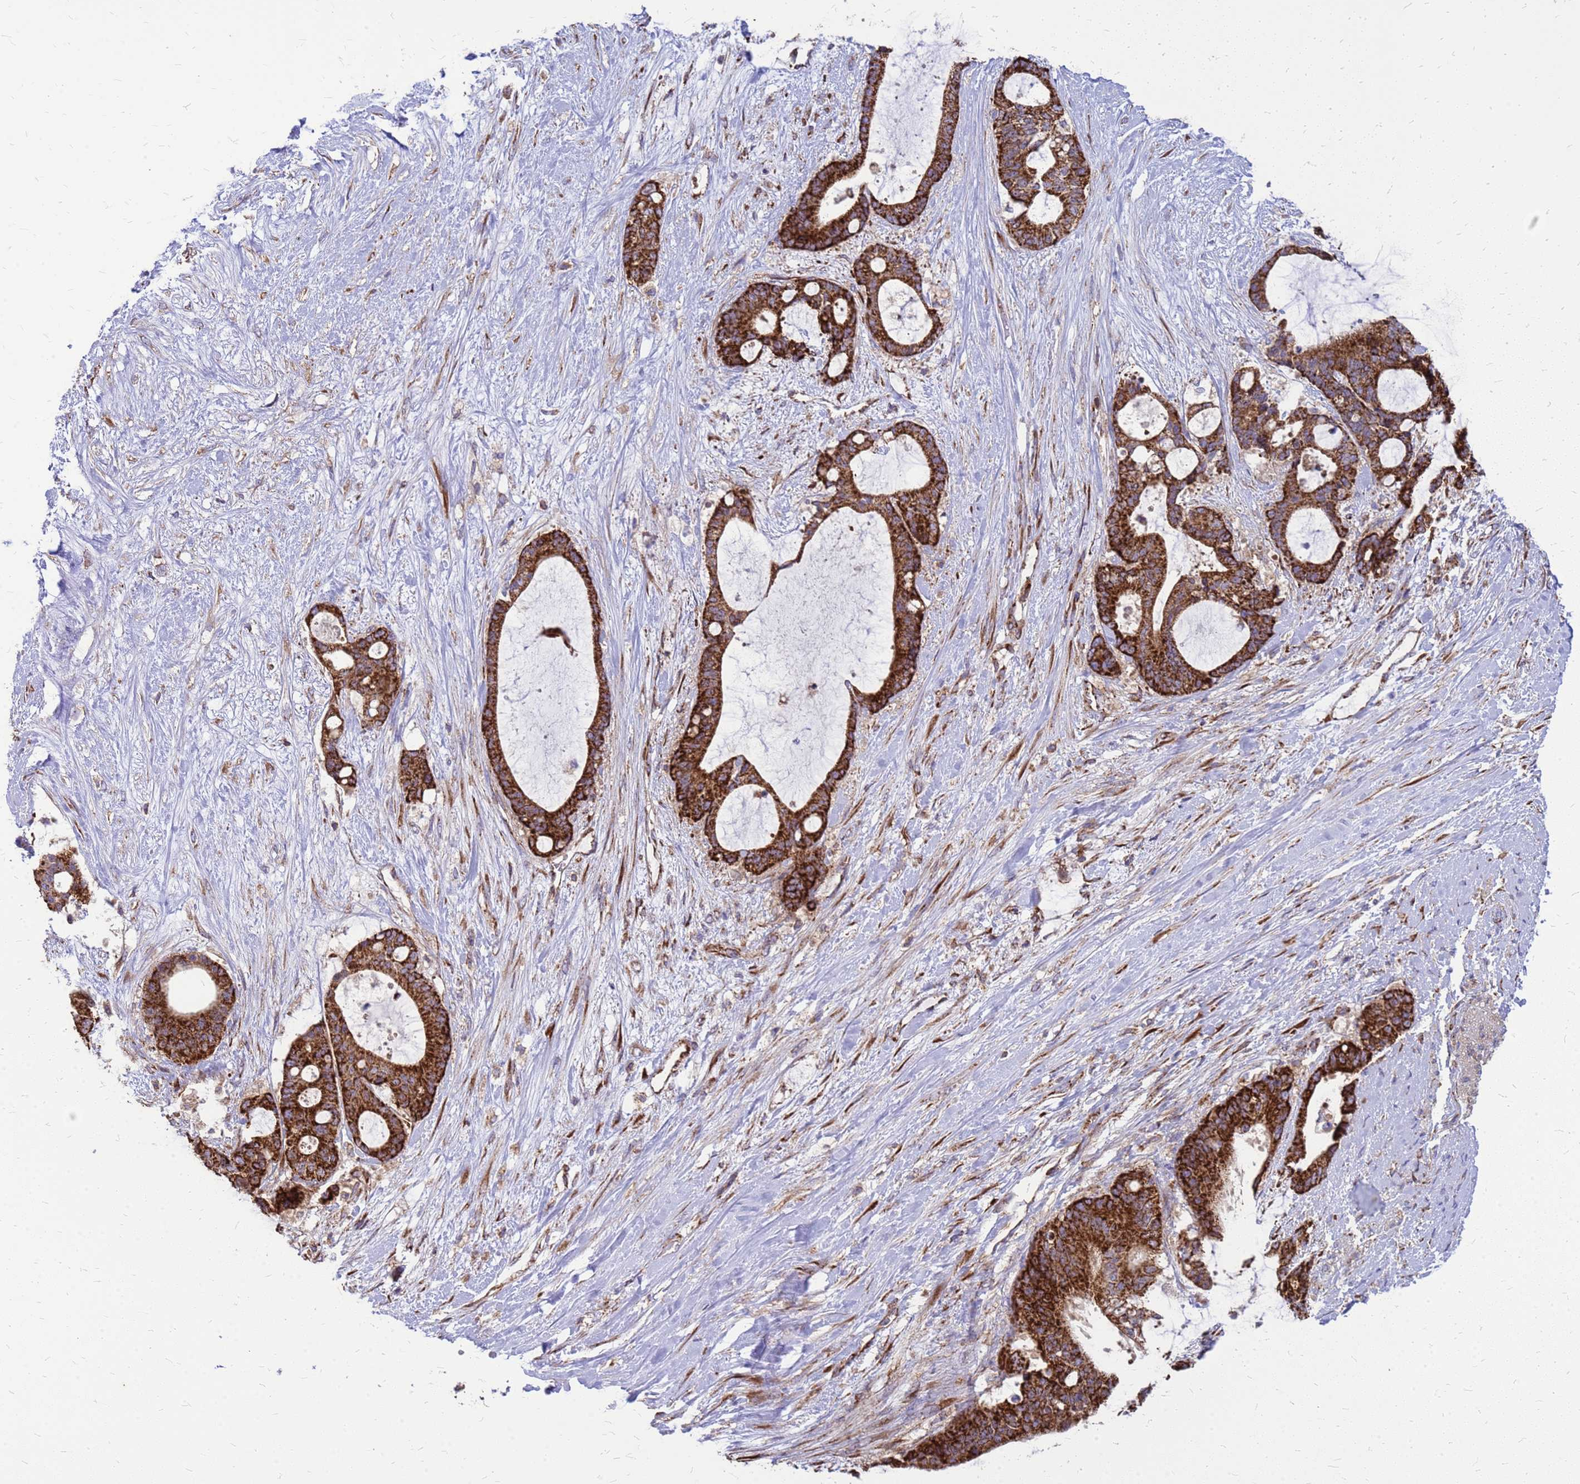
{"staining": {"intensity": "strong", "quantity": ">75%", "location": "cytoplasmic/membranous"}, "tissue": "liver cancer", "cell_type": "Tumor cells", "image_type": "cancer", "snomed": [{"axis": "morphology", "description": "Normal tissue, NOS"}, {"axis": "morphology", "description": "Cholangiocarcinoma"}, {"axis": "topography", "description": "Liver"}, {"axis": "topography", "description": "Peripheral nerve tissue"}], "caption": "Strong cytoplasmic/membranous positivity is seen in about >75% of tumor cells in cholangiocarcinoma (liver).", "gene": "FSTL4", "patient": {"sex": "female", "age": 73}}